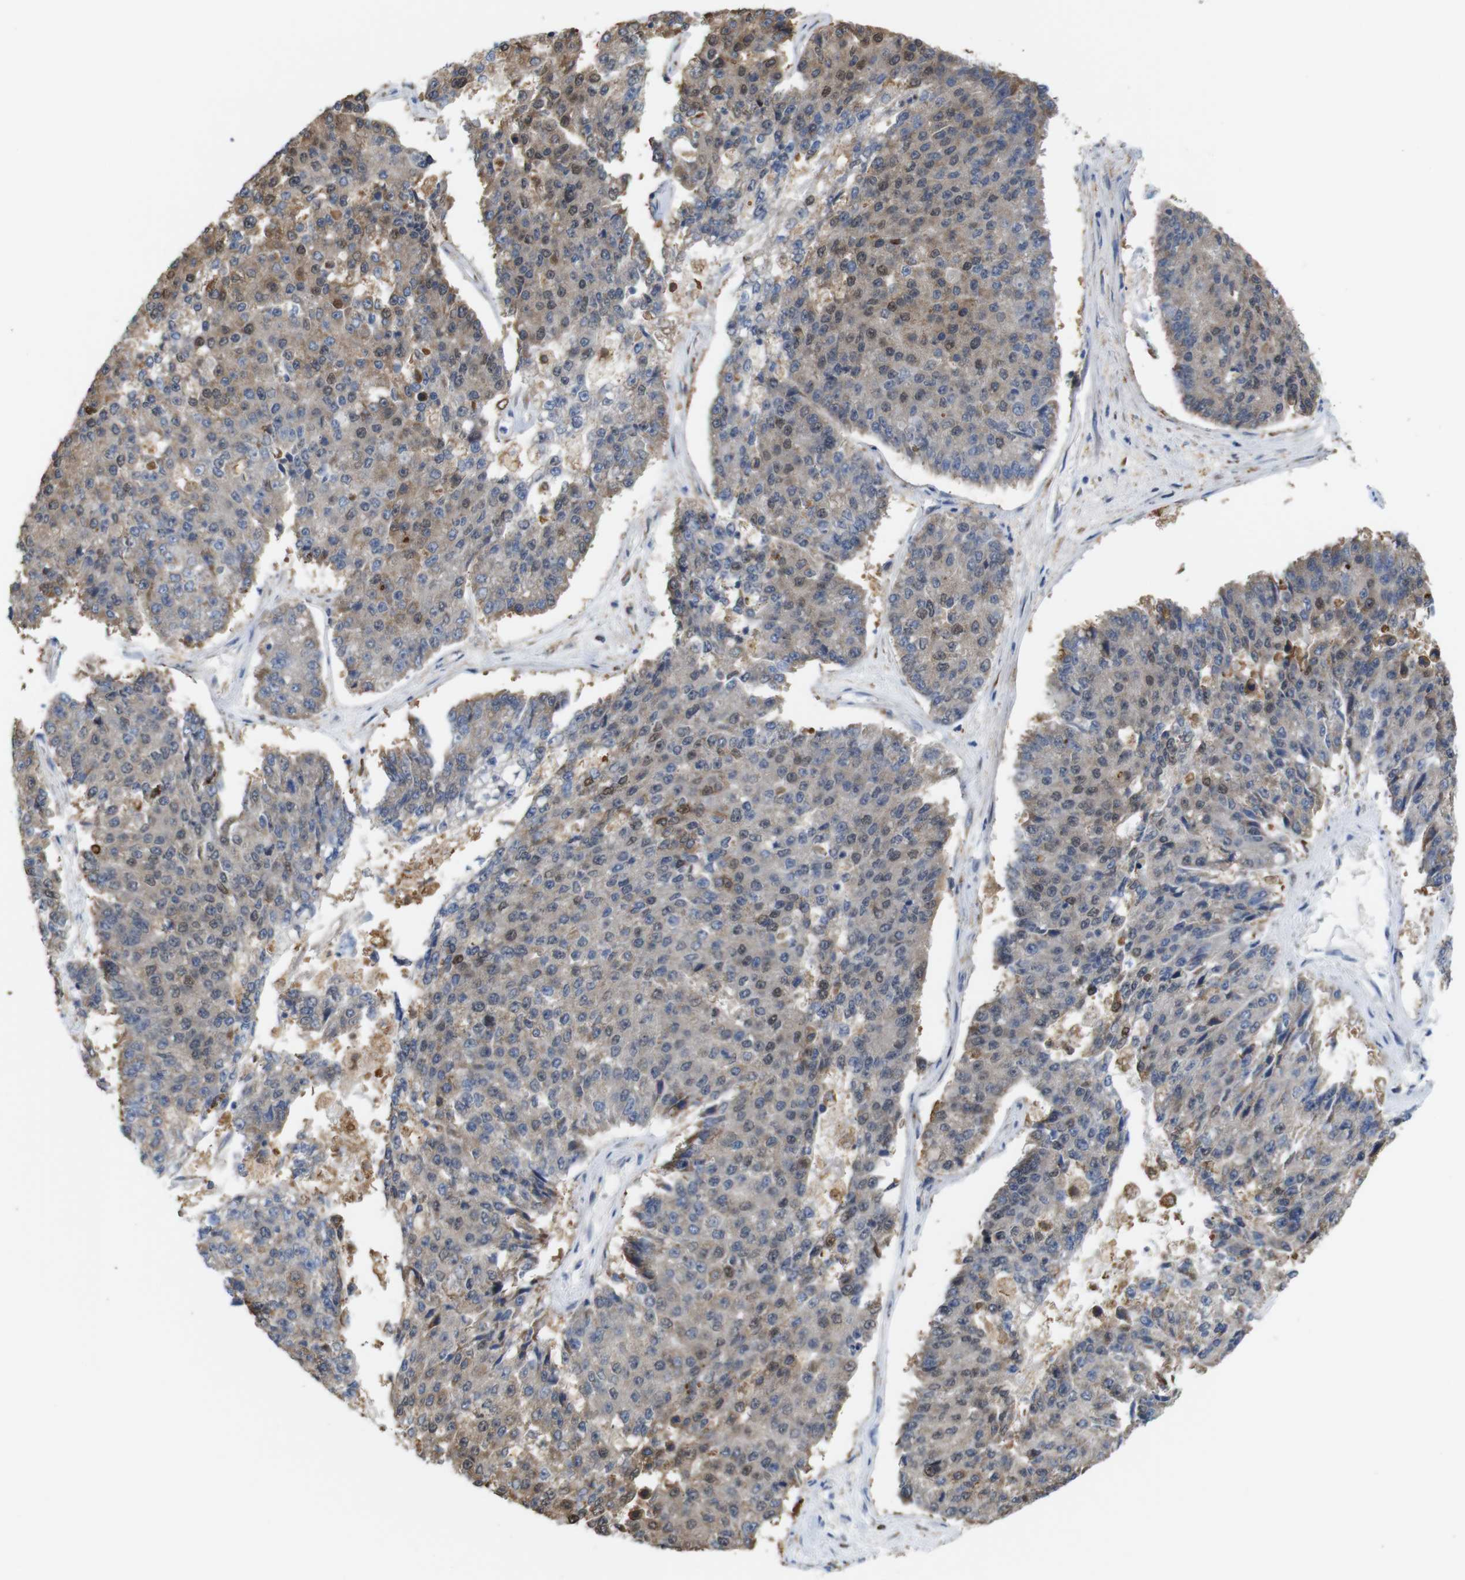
{"staining": {"intensity": "moderate", "quantity": ">75%", "location": "cytoplasmic/membranous,nuclear"}, "tissue": "pancreatic cancer", "cell_type": "Tumor cells", "image_type": "cancer", "snomed": [{"axis": "morphology", "description": "Adenocarcinoma, NOS"}, {"axis": "topography", "description": "Pancreas"}], "caption": "IHC histopathology image of neoplastic tissue: human pancreatic cancer (adenocarcinoma) stained using immunohistochemistry shows medium levels of moderate protein expression localized specifically in the cytoplasmic/membranous and nuclear of tumor cells, appearing as a cytoplasmic/membranous and nuclear brown color.", "gene": "PNMA8A", "patient": {"sex": "male", "age": 50}}